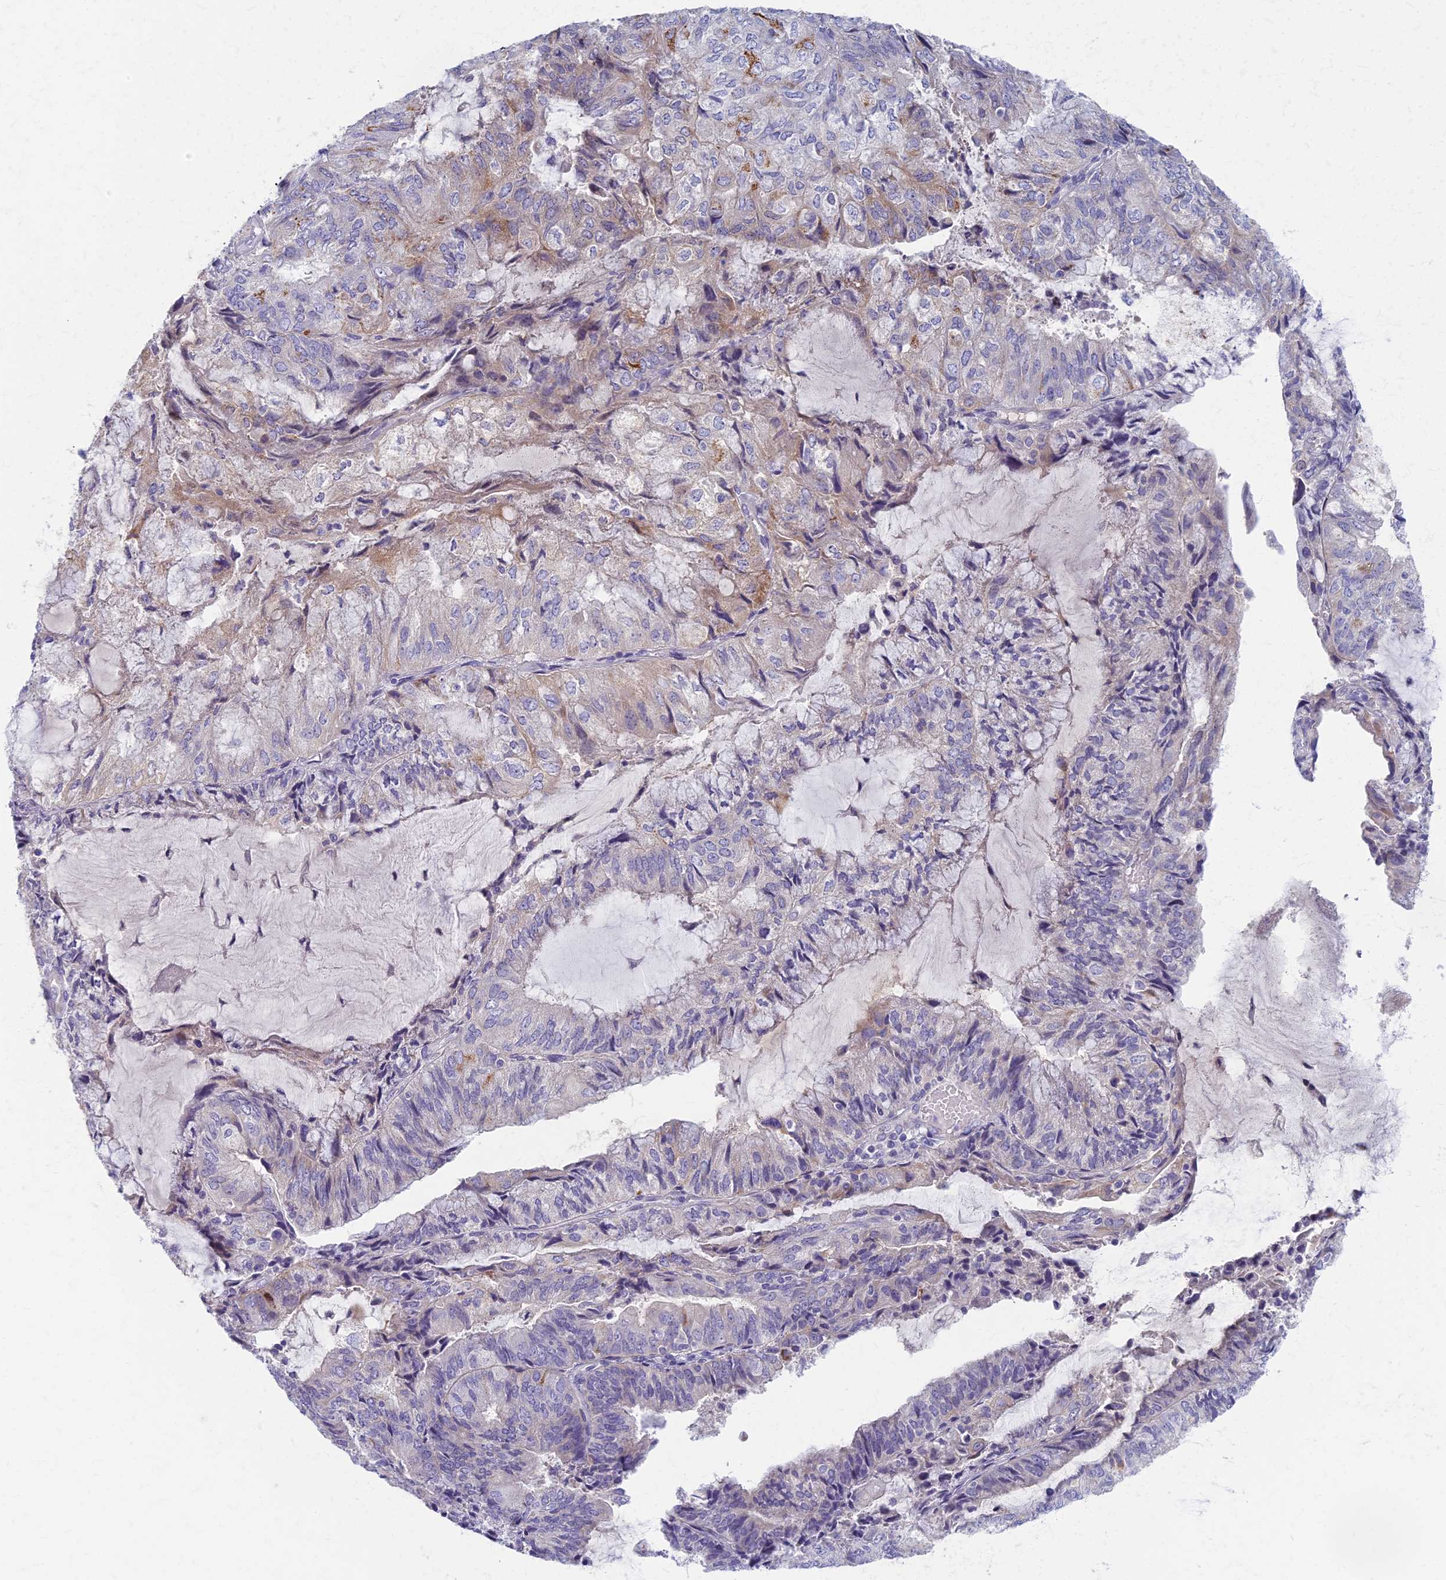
{"staining": {"intensity": "moderate", "quantity": "<25%", "location": "cytoplasmic/membranous"}, "tissue": "endometrial cancer", "cell_type": "Tumor cells", "image_type": "cancer", "snomed": [{"axis": "morphology", "description": "Adenocarcinoma, NOS"}, {"axis": "topography", "description": "Endometrium"}], "caption": "Protein expression analysis of endometrial cancer (adenocarcinoma) reveals moderate cytoplasmic/membranous staining in about <25% of tumor cells.", "gene": "AP4E1", "patient": {"sex": "female", "age": 81}}